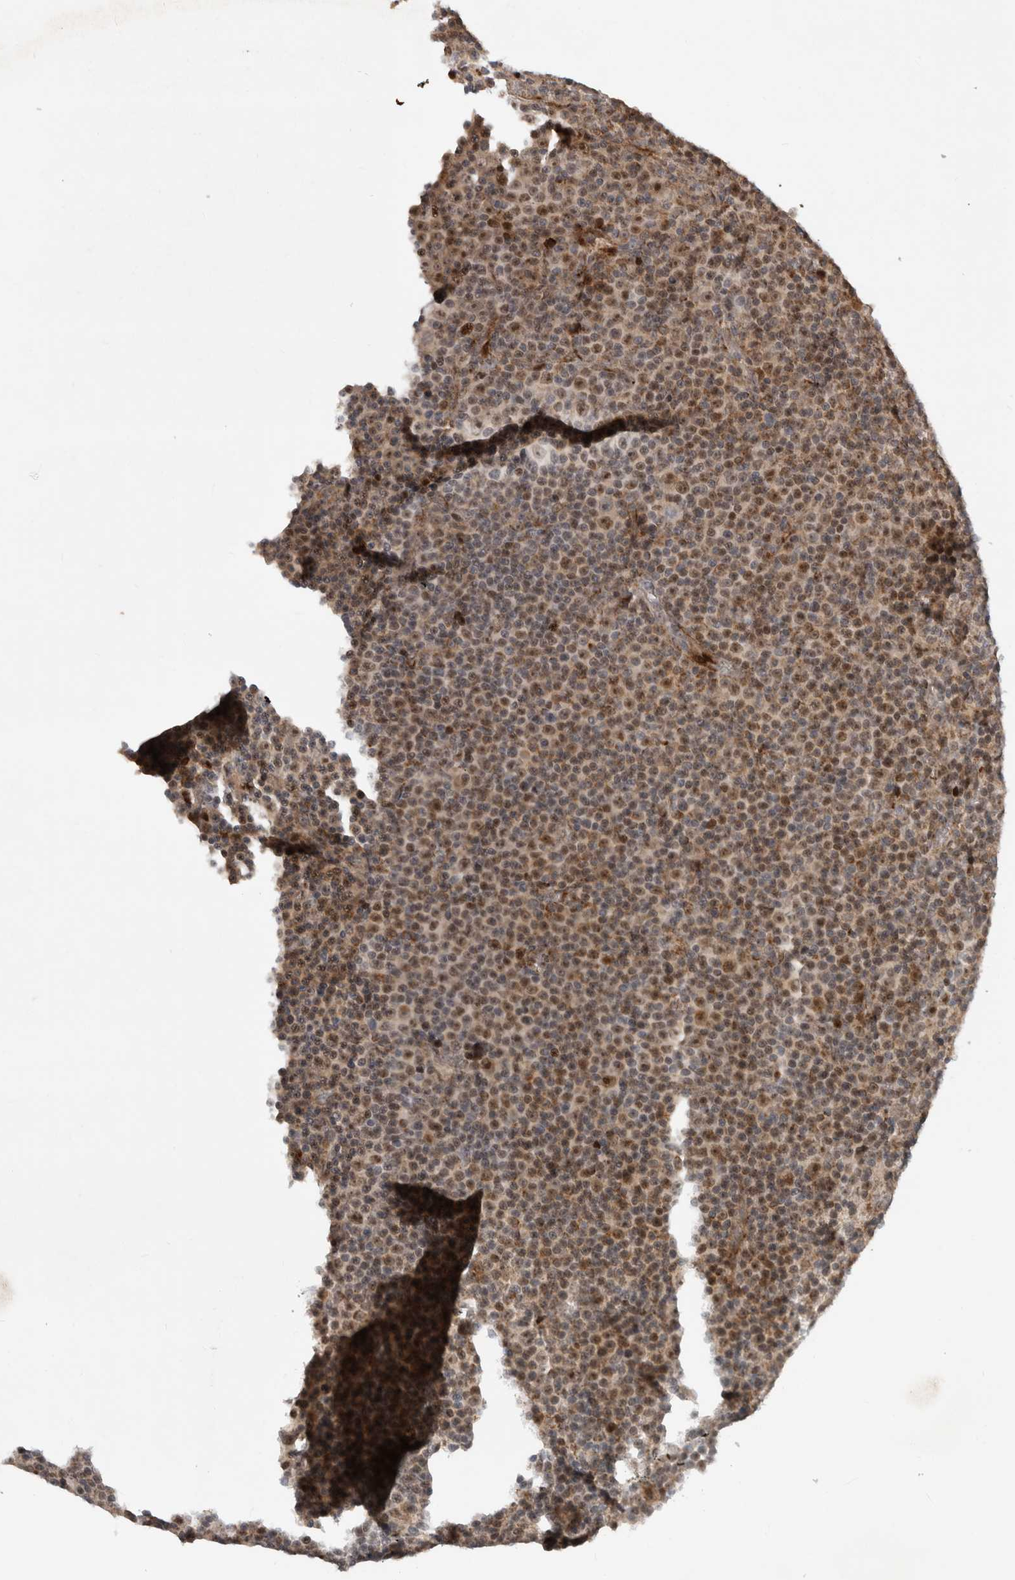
{"staining": {"intensity": "moderate", "quantity": ">75%", "location": "nuclear"}, "tissue": "lymphoma", "cell_type": "Tumor cells", "image_type": "cancer", "snomed": [{"axis": "morphology", "description": "Malignant lymphoma, non-Hodgkin's type, Low grade"}, {"axis": "topography", "description": "Lymph node"}], "caption": "IHC histopathology image of neoplastic tissue: human lymphoma stained using immunohistochemistry displays medium levels of moderate protein expression localized specifically in the nuclear of tumor cells, appearing as a nuclear brown color.", "gene": "INSRR", "patient": {"sex": "female", "age": 67}}